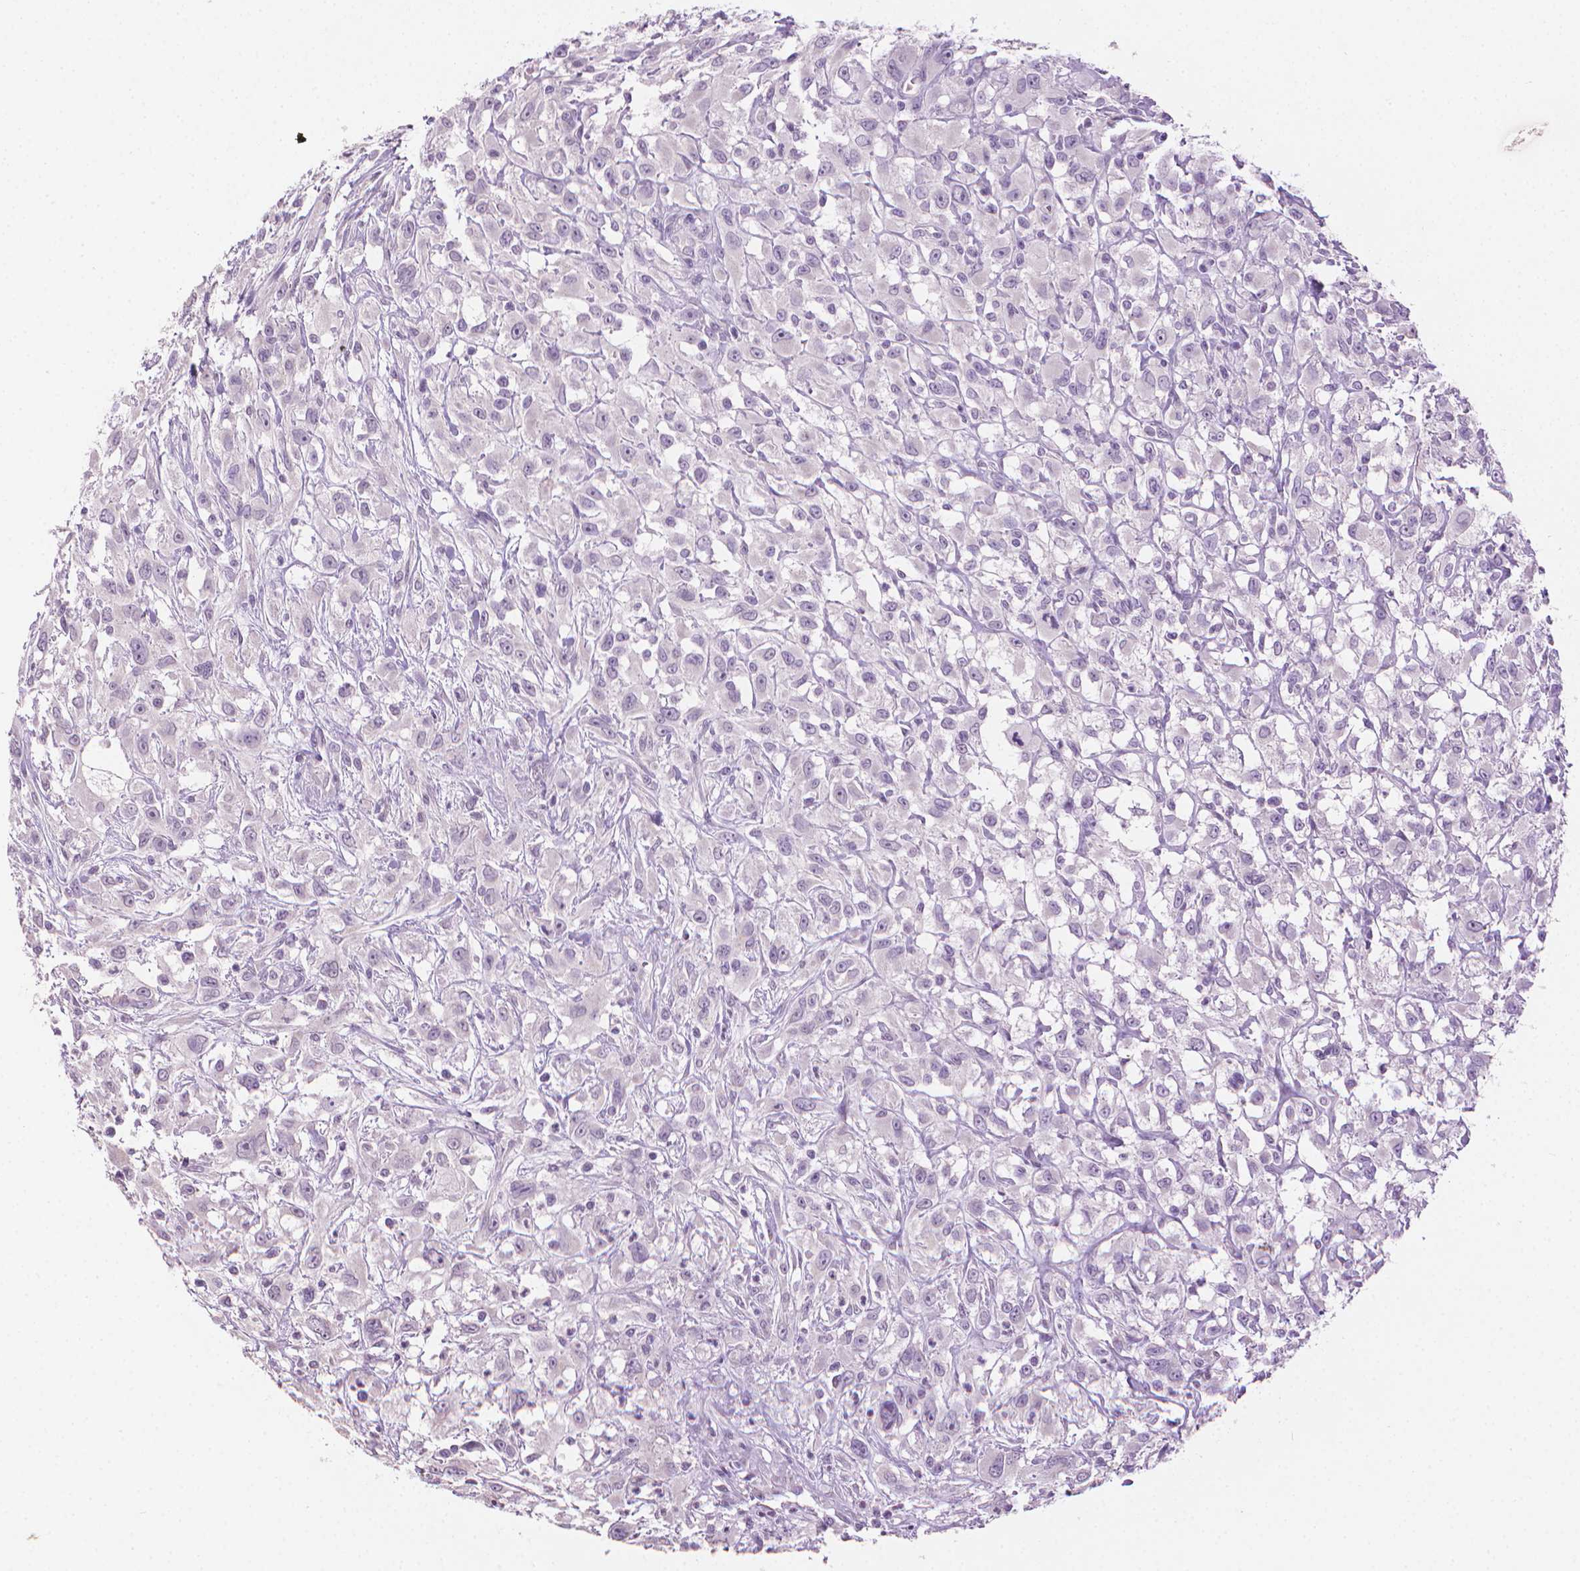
{"staining": {"intensity": "negative", "quantity": "none", "location": "none"}, "tissue": "head and neck cancer", "cell_type": "Tumor cells", "image_type": "cancer", "snomed": [{"axis": "morphology", "description": "Squamous cell carcinoma, NOS"}, {"axis": "morphology", "description": "Squamous cell carcinoma, metastatic, NOS"}, {"axis": "topography", "description": "Oral tissue"}, {"axis": "topography", "description": "Head-Neck"}], "caption": "Immunohistochemical staining of squamous cell carcinoma (head and neck) displays no significant staining in tumor cells.", "gene": "MLANA", "patient": {"sex": "female", "age": 85}}